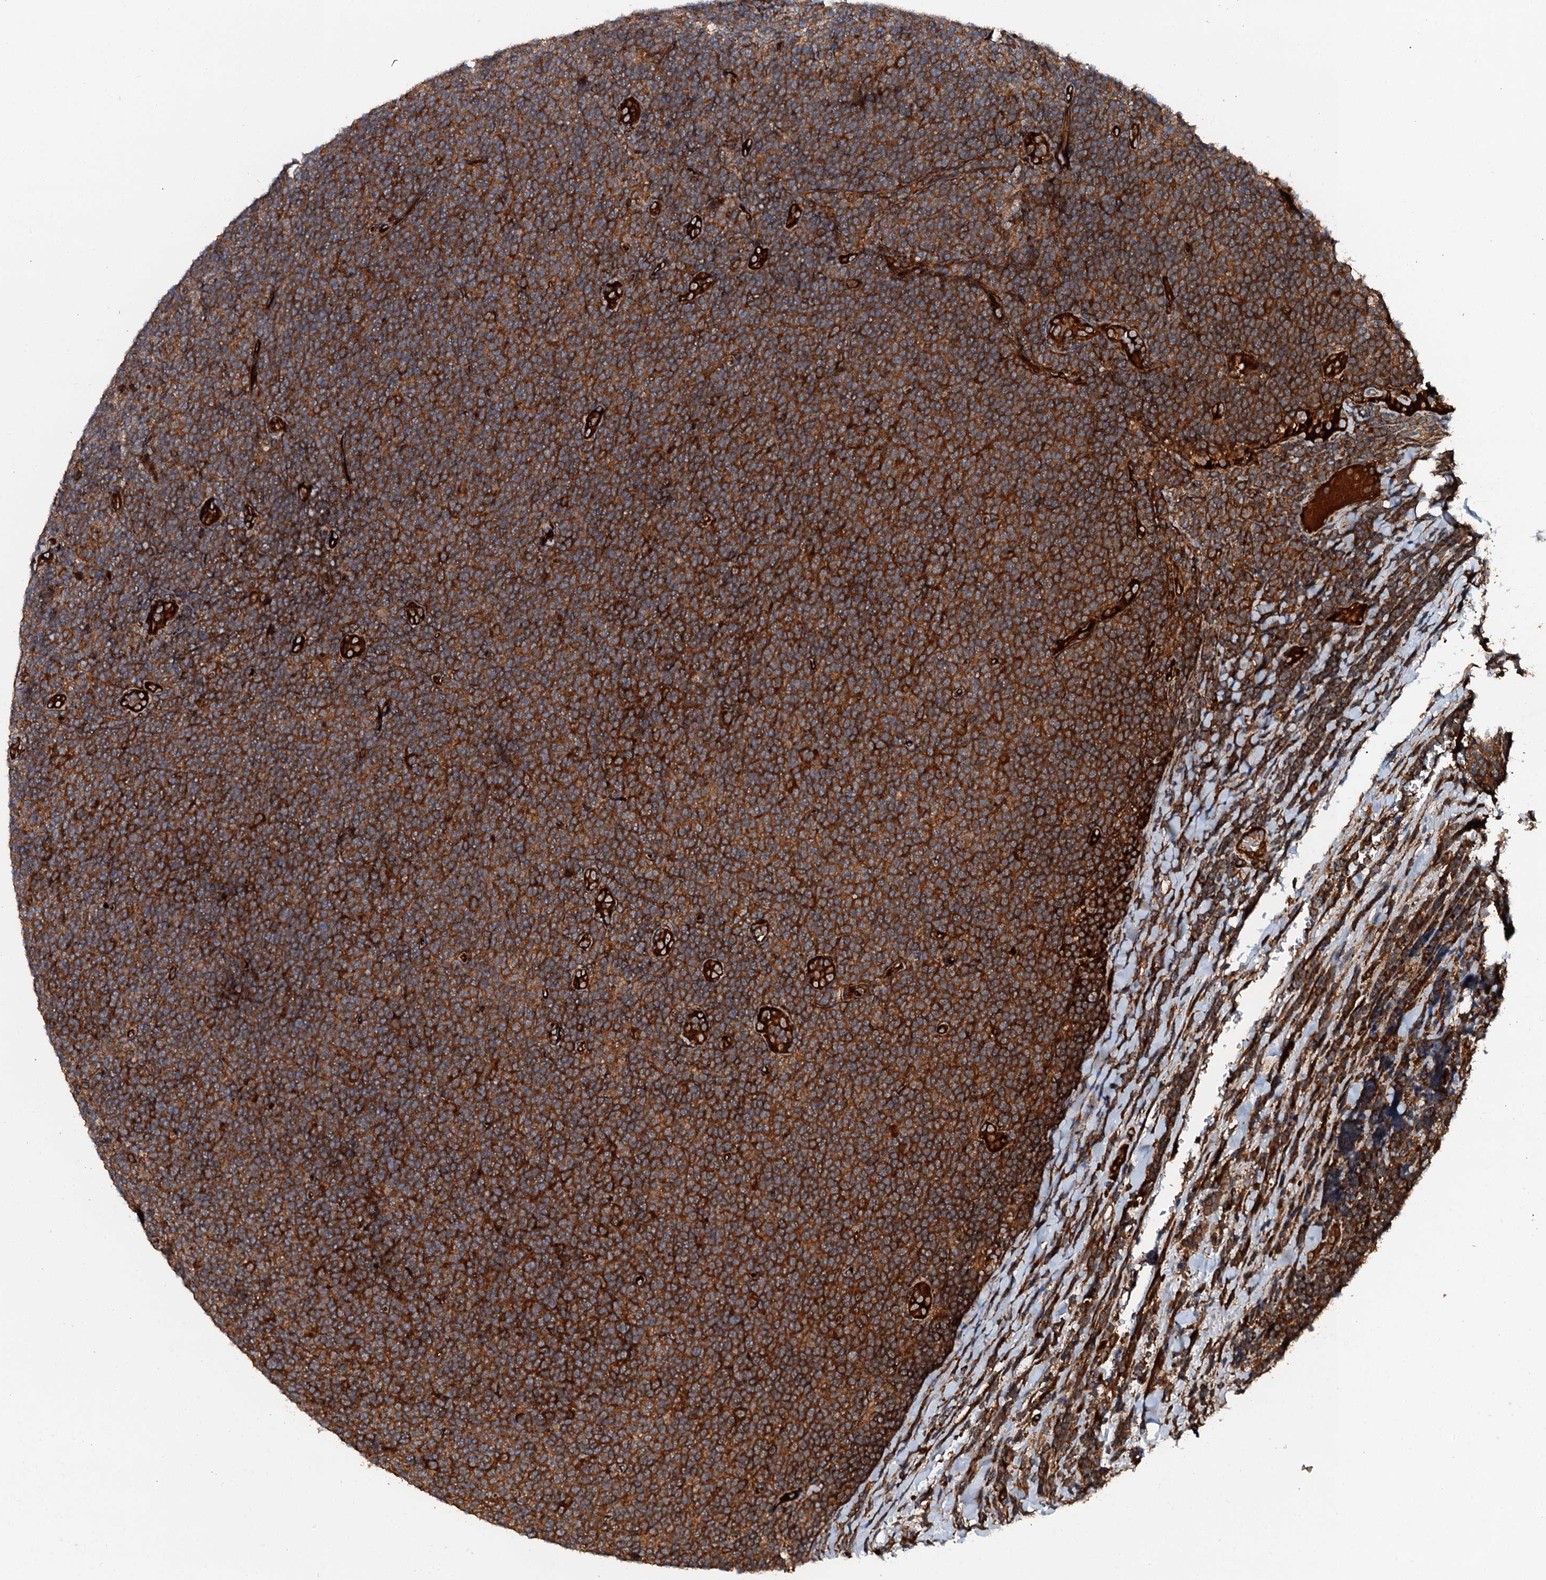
{"staining": {"intensity": "strong", "quantity": ">75%", "location": "cytoplasmic/membranous"}, "tissue": "lymphoma", "cell_type": "Tumor cells", "image_type": "cancer", "snomed": [{"axis": "morphology", "description": "Malignant lymphoma, non-Hodgkin's type, Low grade"}, {"axis": "topography", "description": "Lymph node"}], "caption": "Protein expression analysis of human low-grade malignant lymphoma, non-Hodgkin's type reveals strong cytoplasmic/membranous positivity in about >75% of tumor cells.", "gene": "FLYWCH1", "patient": {"sex": "male", "age": 66}}